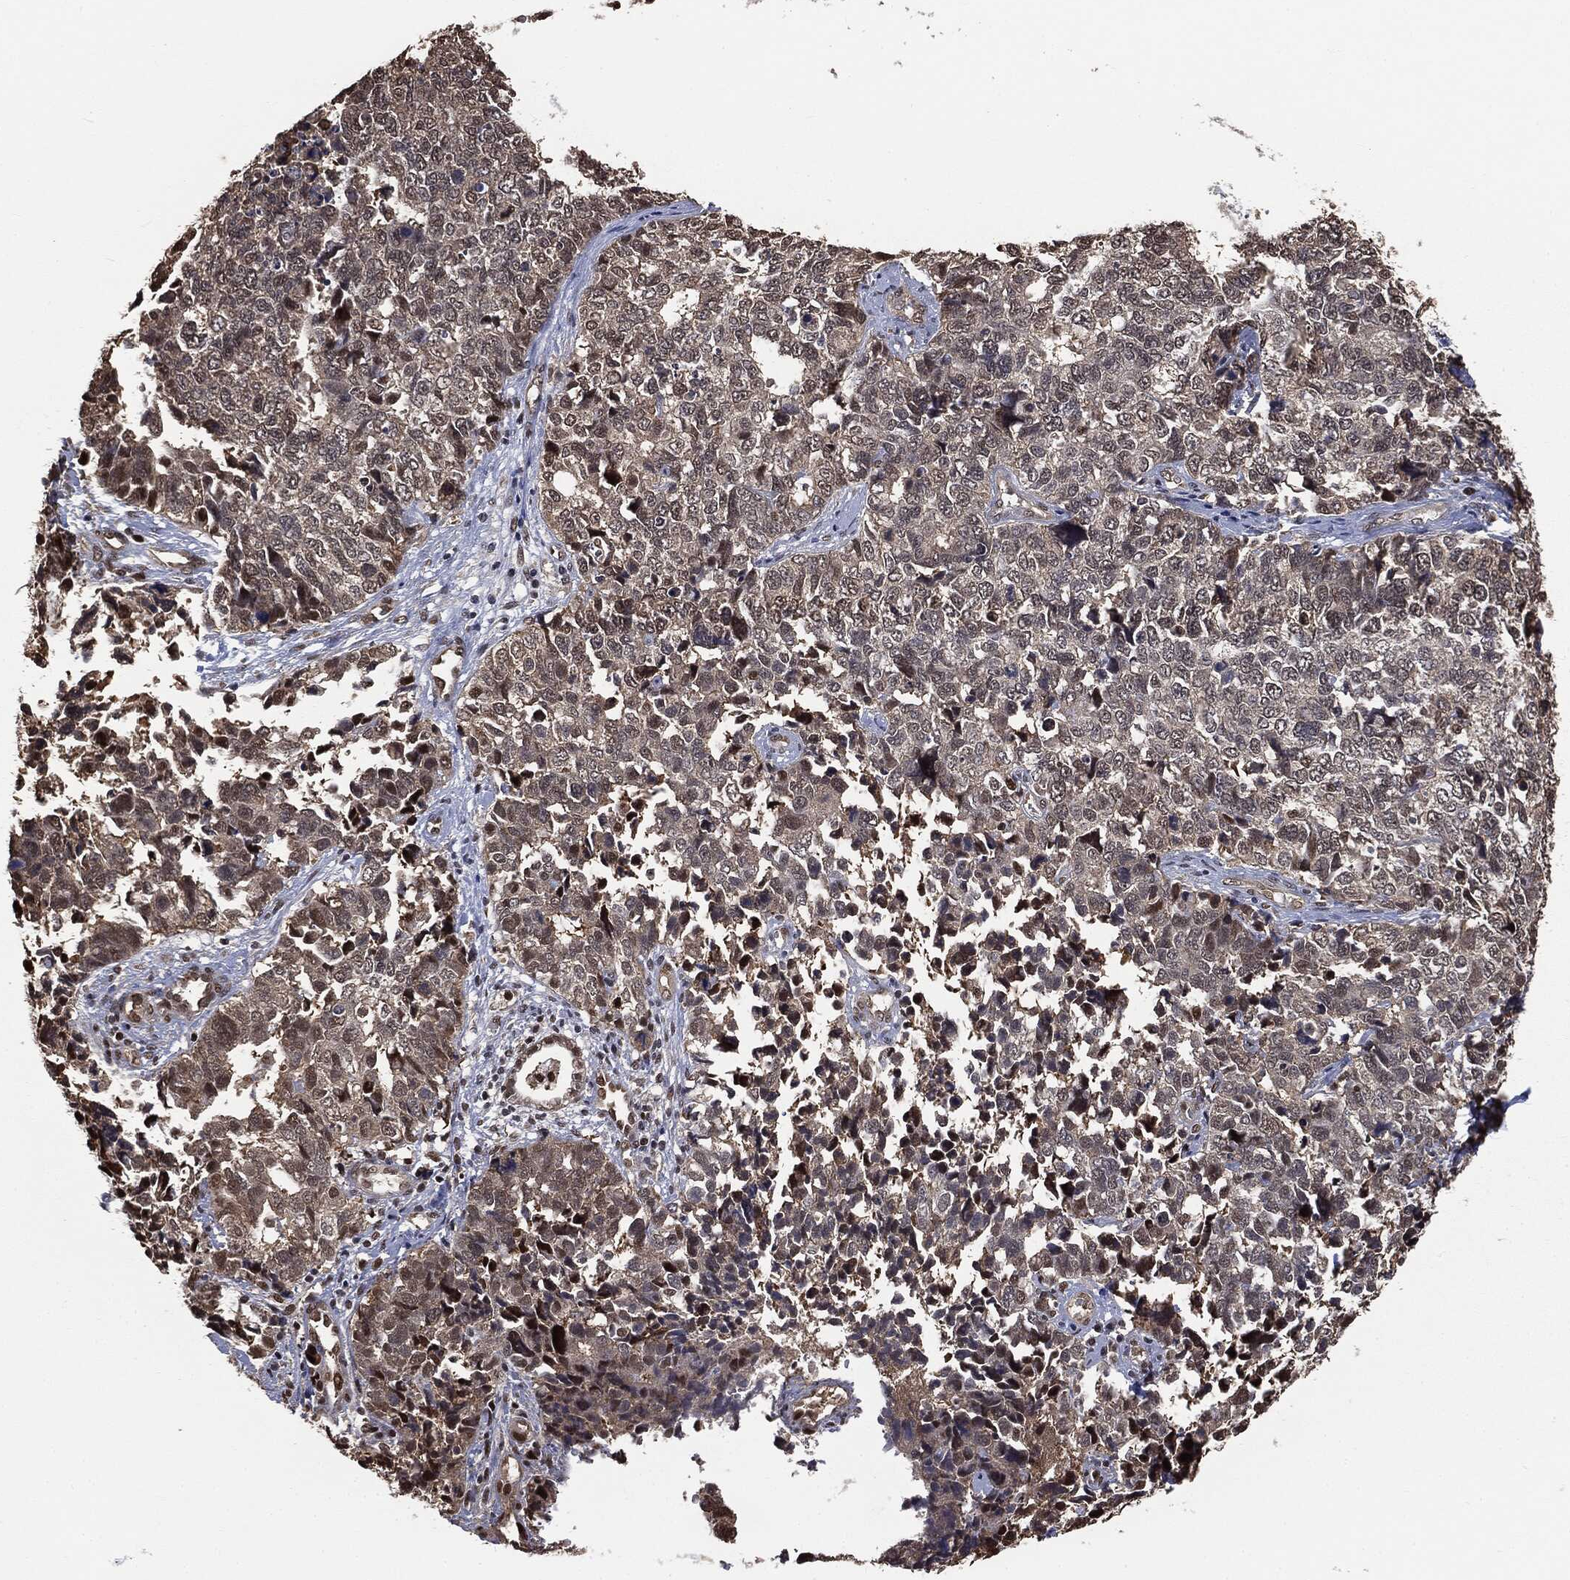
{"staining": {"intensity": "negative", "quantity": "none", "location": "none"}, "tissue": "cervical cancer", "cell_type": "Tumor cells", "image_type": "cancer", "snomed": [{"axis": "morphology", "description": "Squamous cell carcinoma, NOS"}, {"axis": "topography", "description": "Cervix"}], "caption": "Immunohistochemistry histopathology image of neoplastic tissue: human cervical squamous cell carcinoma stained with DAB (3,3'-diaminobenzidine) shows no significant protein expression in tumor cells. Nuclei are stained in blue.", "gene": "SHLD2", "patient": {"sex": "female", "age": 63}}